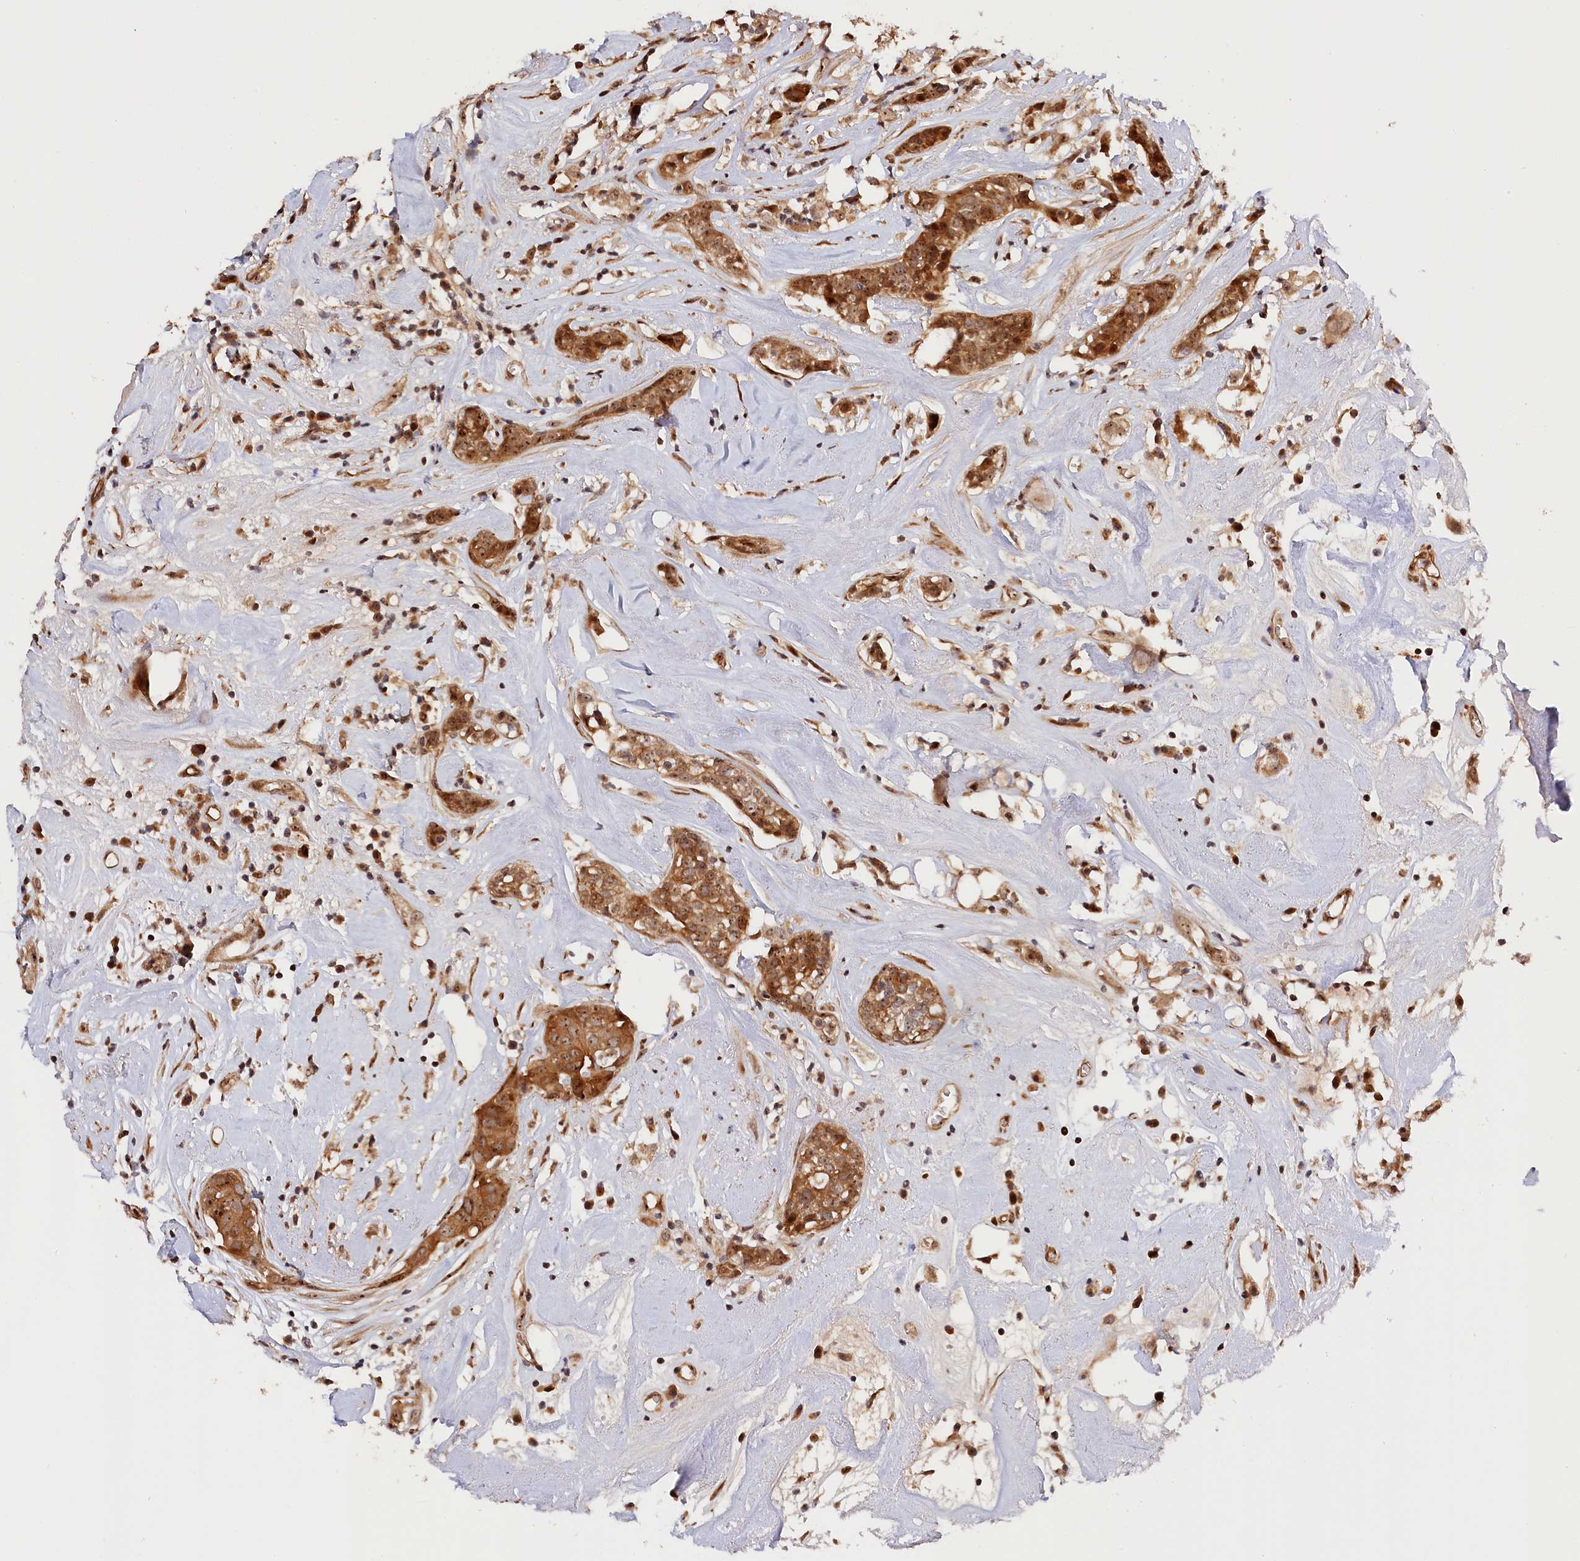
{"staining": {"intensity": "moderate", "quantity": ">75%", "location": "cytoplasmic/membranous,nuclear"}, "tissue": "head and neck cancer", "cell_type": "Tumor cells", "image_type": "cancer", "snomed": [{"axis": "morphology", "description": "Adenocarcinoma, NOS"}, {"axis": "topography", "description": "Salivary gland"}, {"axis": "topography", "description": "Head-Neck"}], "caption": "A high-resolution image shows immunohistochemistry (IHC) staining of head and neck adenocarcinoma, which displays moderate cytoplasmic/membranous and nuclear expression in approximately >75% of tumor cells.", "gene": "ANKRD24", "patient": {"sex": "female", "age": 65}}